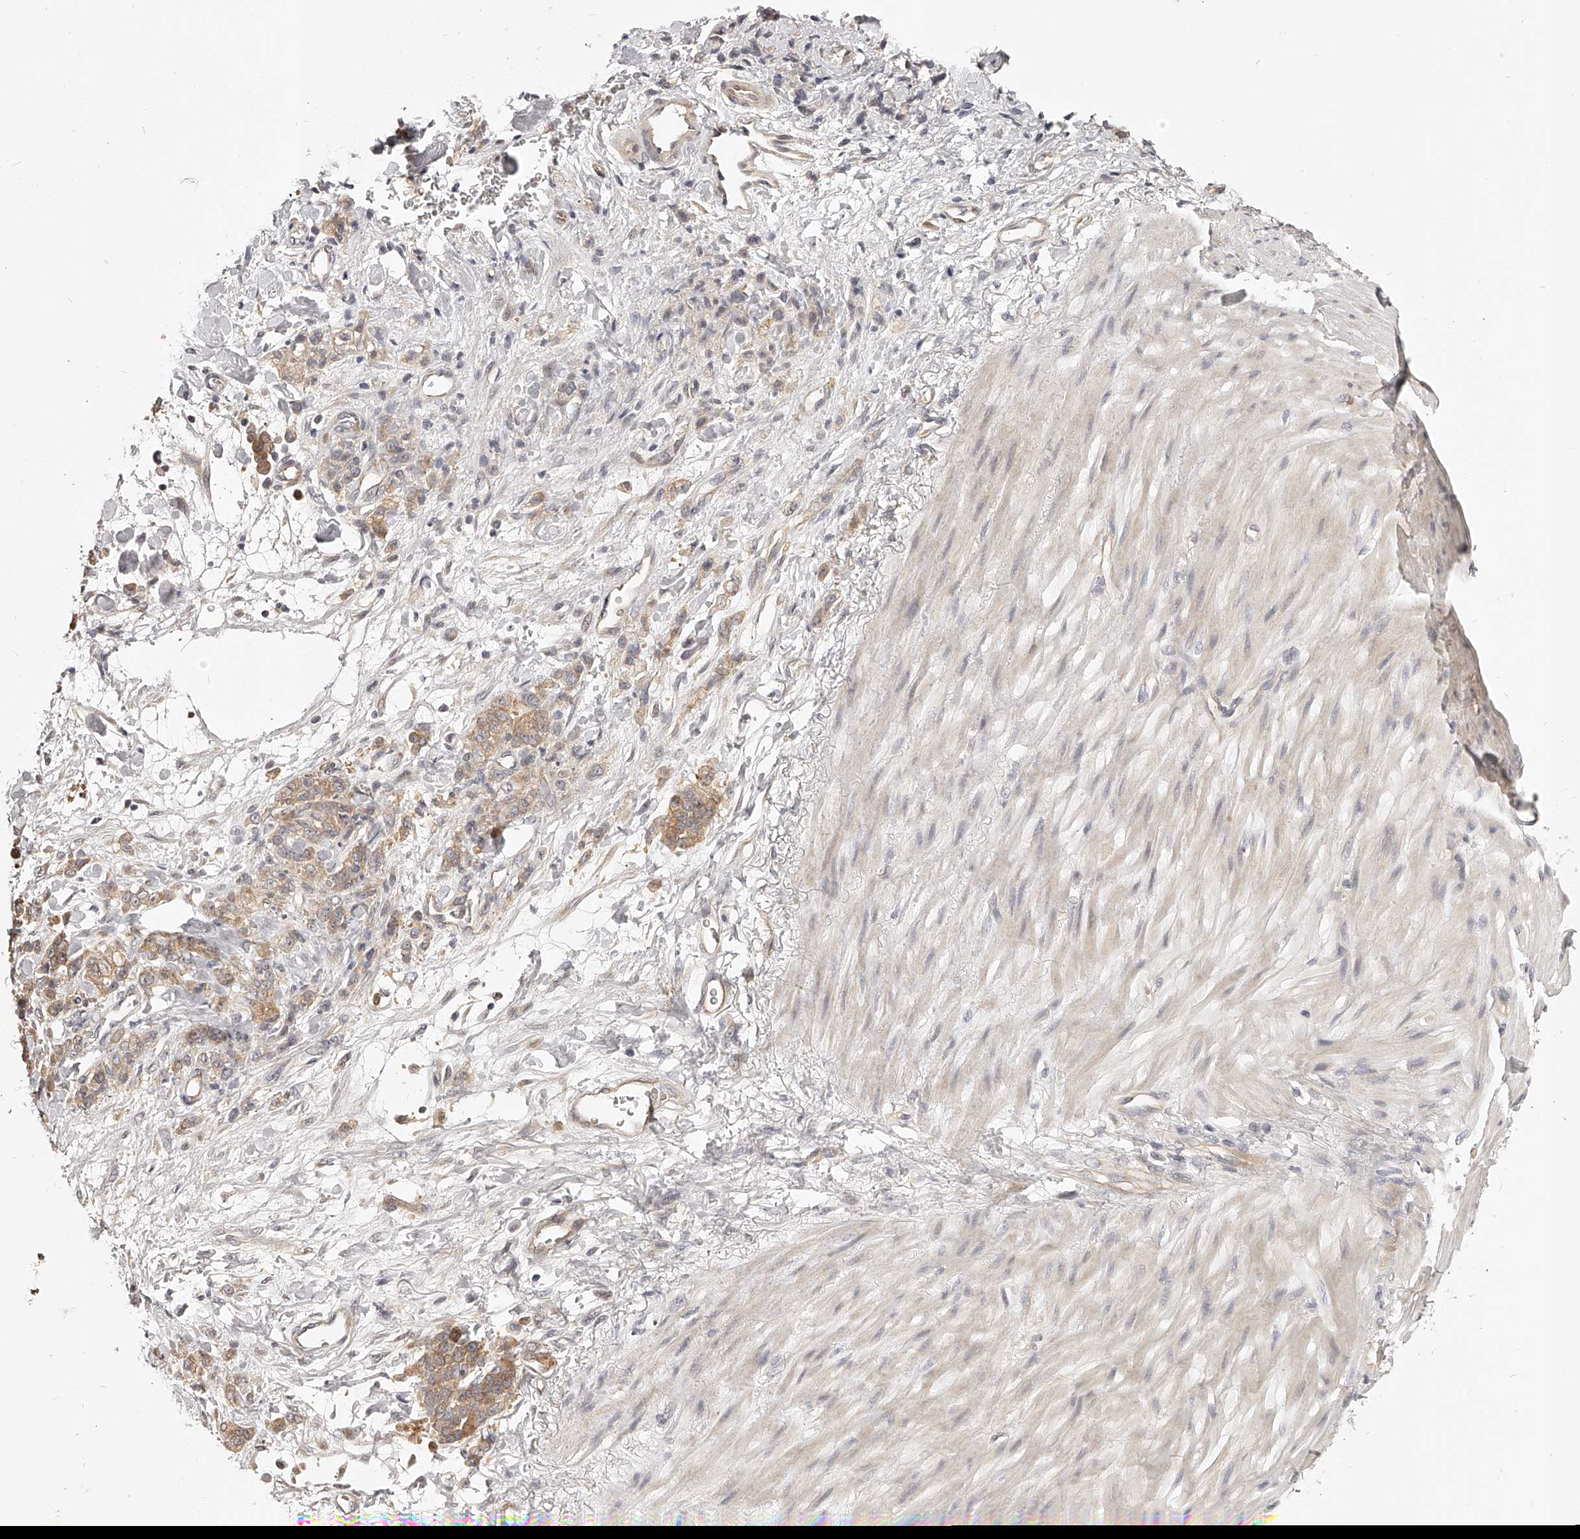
{"staining": {"intensity": "weak", "quantity": ">75%", "location": "cytoplasmic/membranous"}, "tissue": "stomach cancer", "cell_type": "Tumor cells", "image_type": "cancer", "snomed": [{"axis": "morphology", "description": "Normal tissue, NOS"}, {"axis": "morphology", "description": "Adenocarcinoma, NOS"}, {"axis": "topography", "description": "Stomach"}], "caption": "Adenocarcinoma (stomach) stained for a protein demonstrates weak cytoplasmic/membranous positivity in tumor cells.", "gene": "ZNF582", "patient": {"sex": "male", "age": 82}}